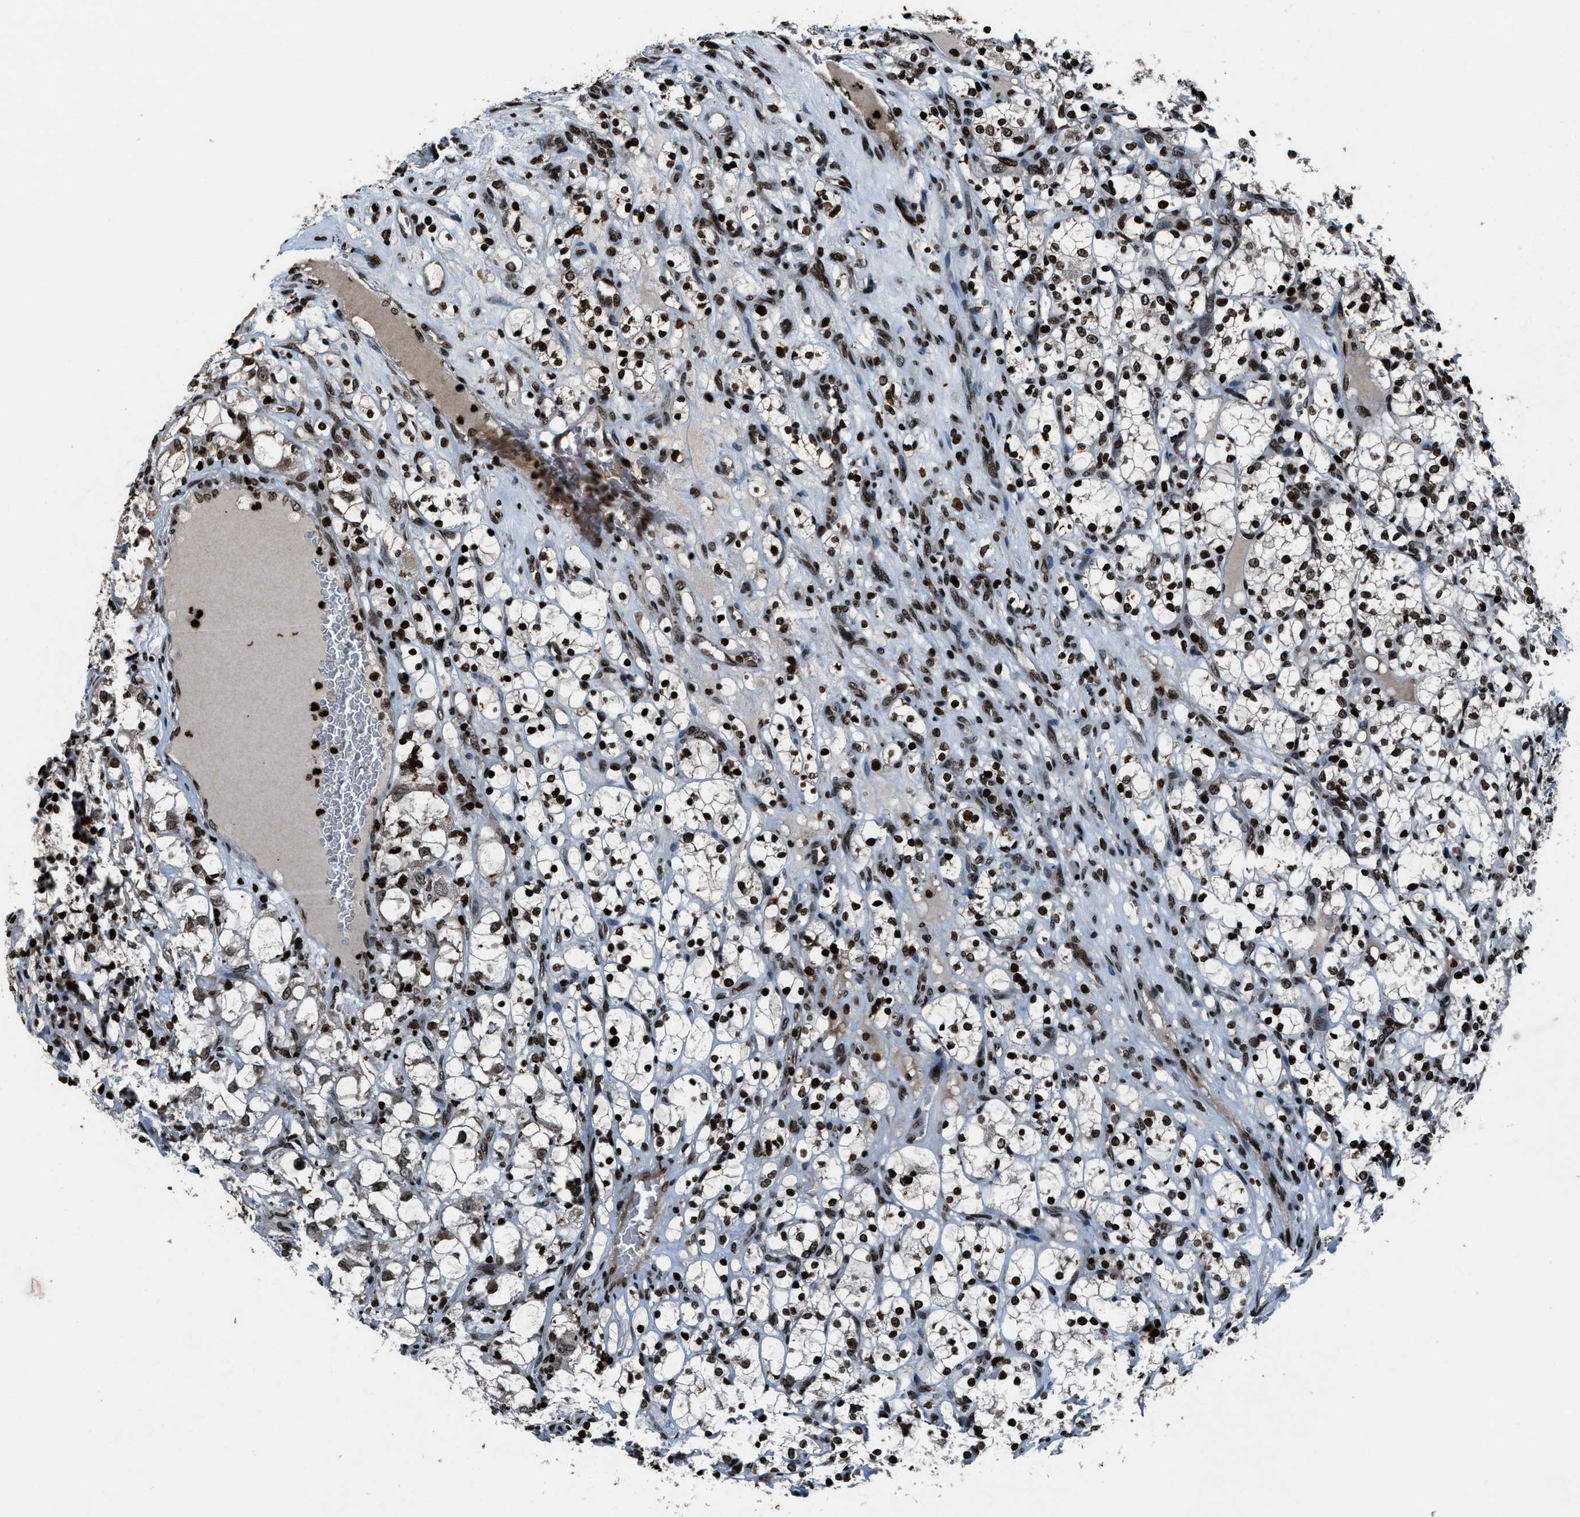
{"staining": {"intensity": "strong", "quantity": ">75%", "location": "nuclear"}, "tissue": "renal cancer", "cell_type": "Tumor cells", "image_type": "cancer", "snomed": [{"axis": "morphology", "description": "Adenocarcinoma, NOS"}, {"axis": "topography", "description": "Kidney"}], "caption": "Adenocarcinoma (renal) stained with a brown dye demonstrates strong nuclear positive positivity in approximately >75% of tumor cells.", "gene": "H4C1", "patient": {"sex": "female", "age": 69}}